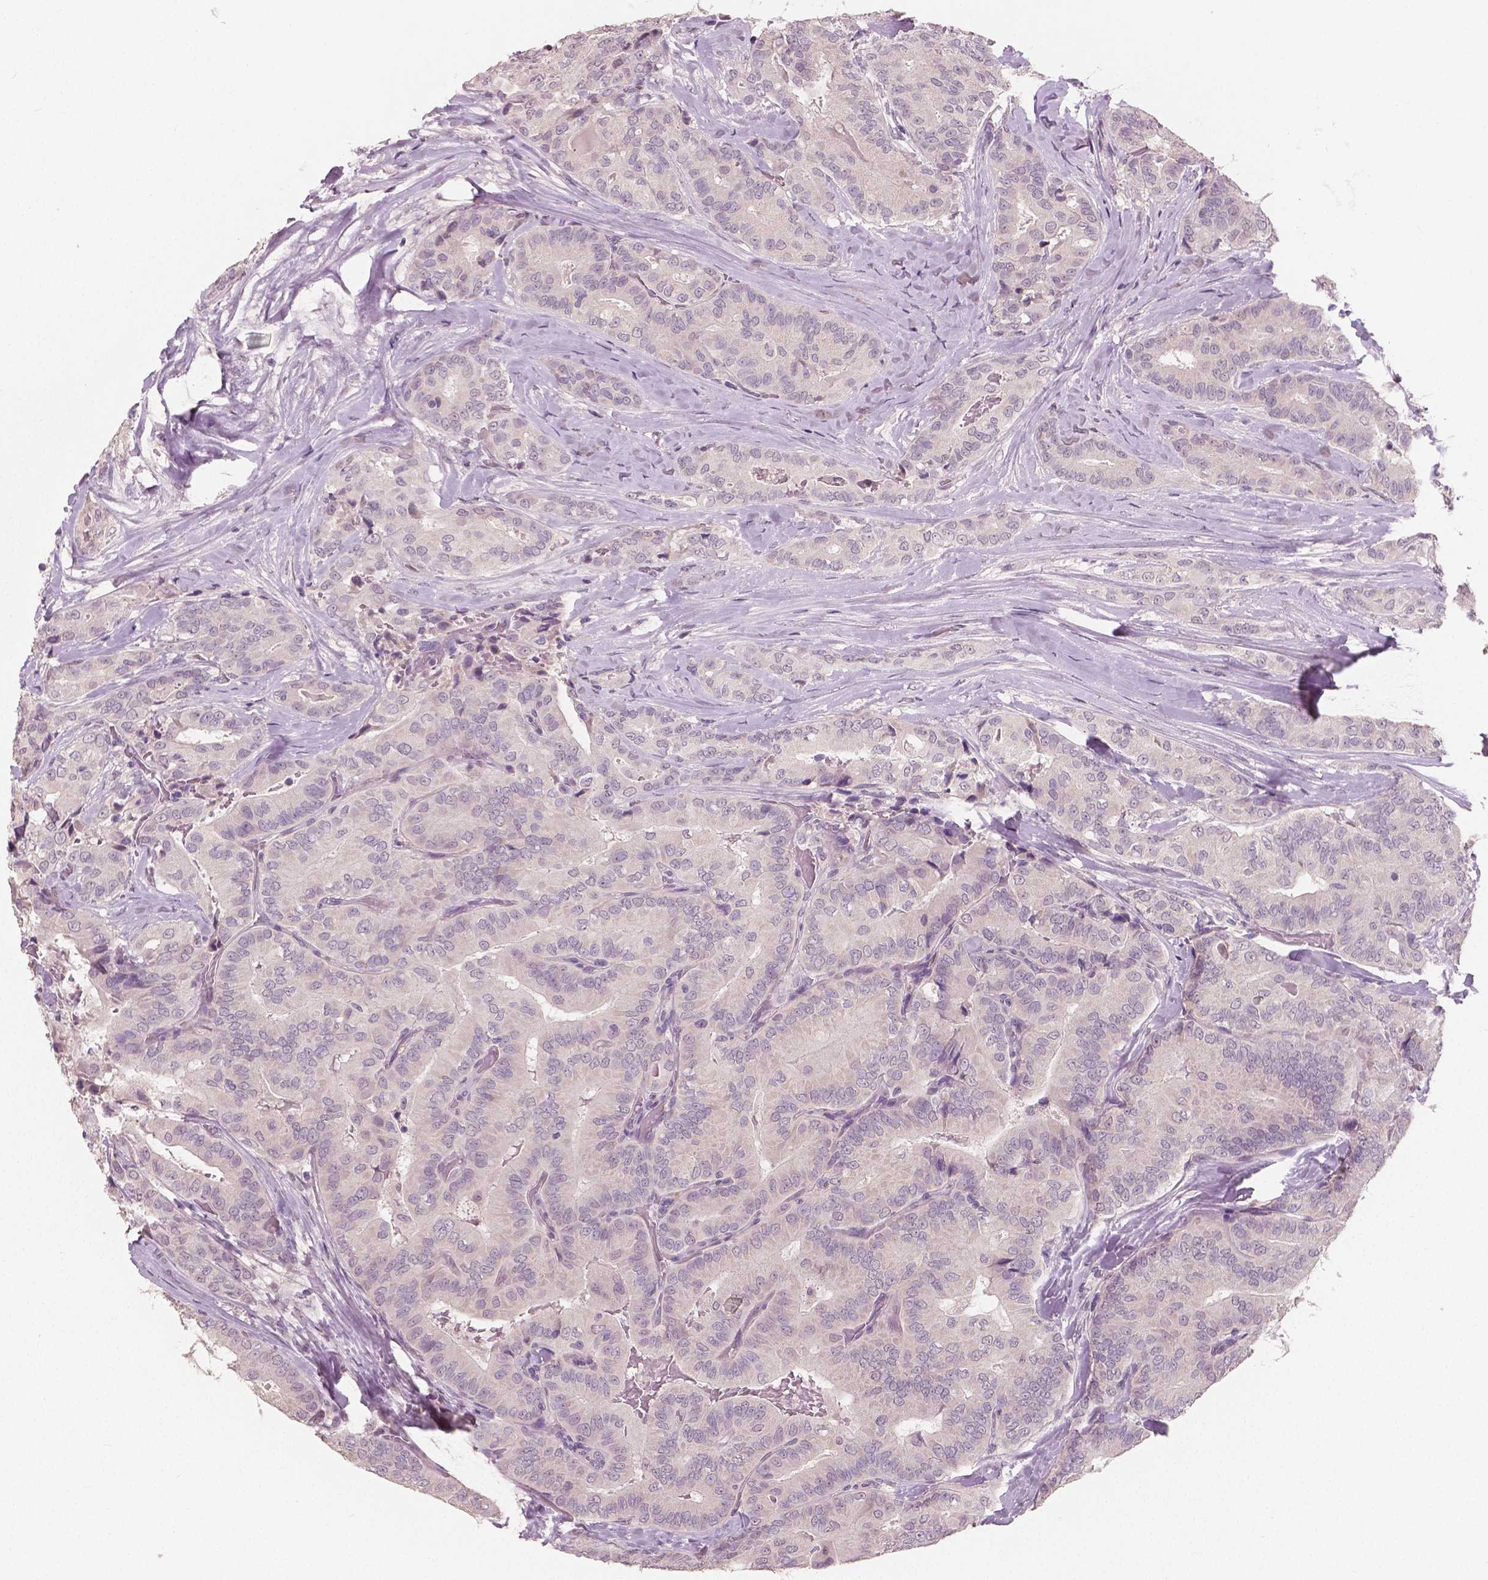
{"staining": {"intensity": "negative", "quantity": "none", "location": "none"}, "tissue": "thyroid cancer", "cell_type": "Tumor cells", "image_type": "cancer", "snomed": [{"axis": "morphology", "description": "Papillary adenocarcinoma, NOS"}, {"axis": "topography", "description": "Thyroid gland"}], "caption": "Image shows no significant protein expression in tumor cells of thyroid cancer.", "gene": "RNASE7", "patient": {"sex": "male", "age": 61}}